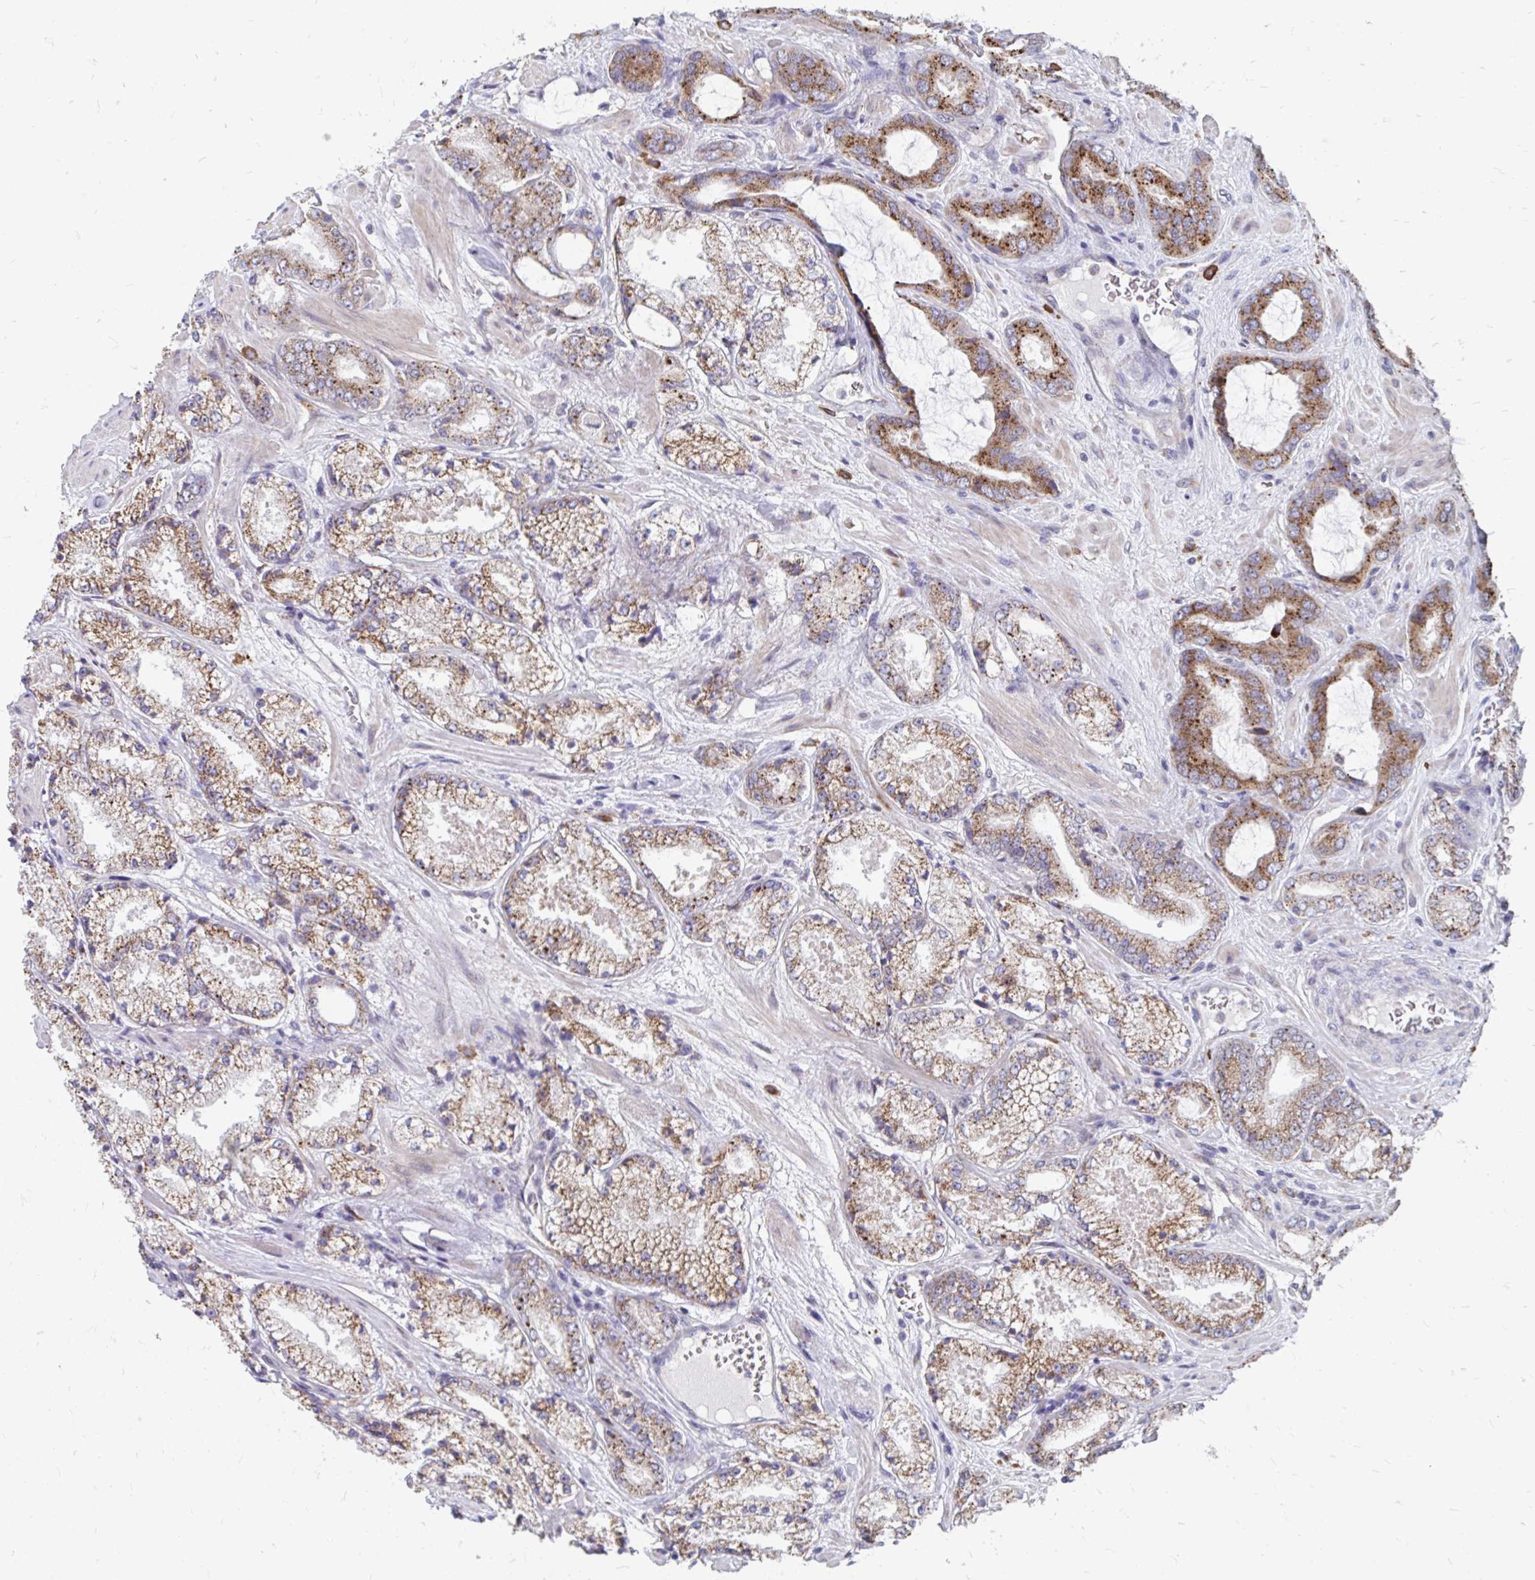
{"staining": {"intensity": "moderate", "quantity": ">75%", "location": "cytoplasmic/membranous"}, "tissue": "prostate cancer", "cell_type": "Tumor cells", "image_type": "cancer", "snomed": [{"axis": "morphology", "description": "Adenocarcinoma, High grade"}, {"axis": "topography", "description": "Prostate"}], "caption": "This histopathology image reveals immunohistochemistry (IHC) staining of prostate cancer, with medium moderate cytoplasmic/membranous staining in about >75% of tumor cells.", "gene": "PABIR3", "patient": {"sex": "male", "age": 63}}